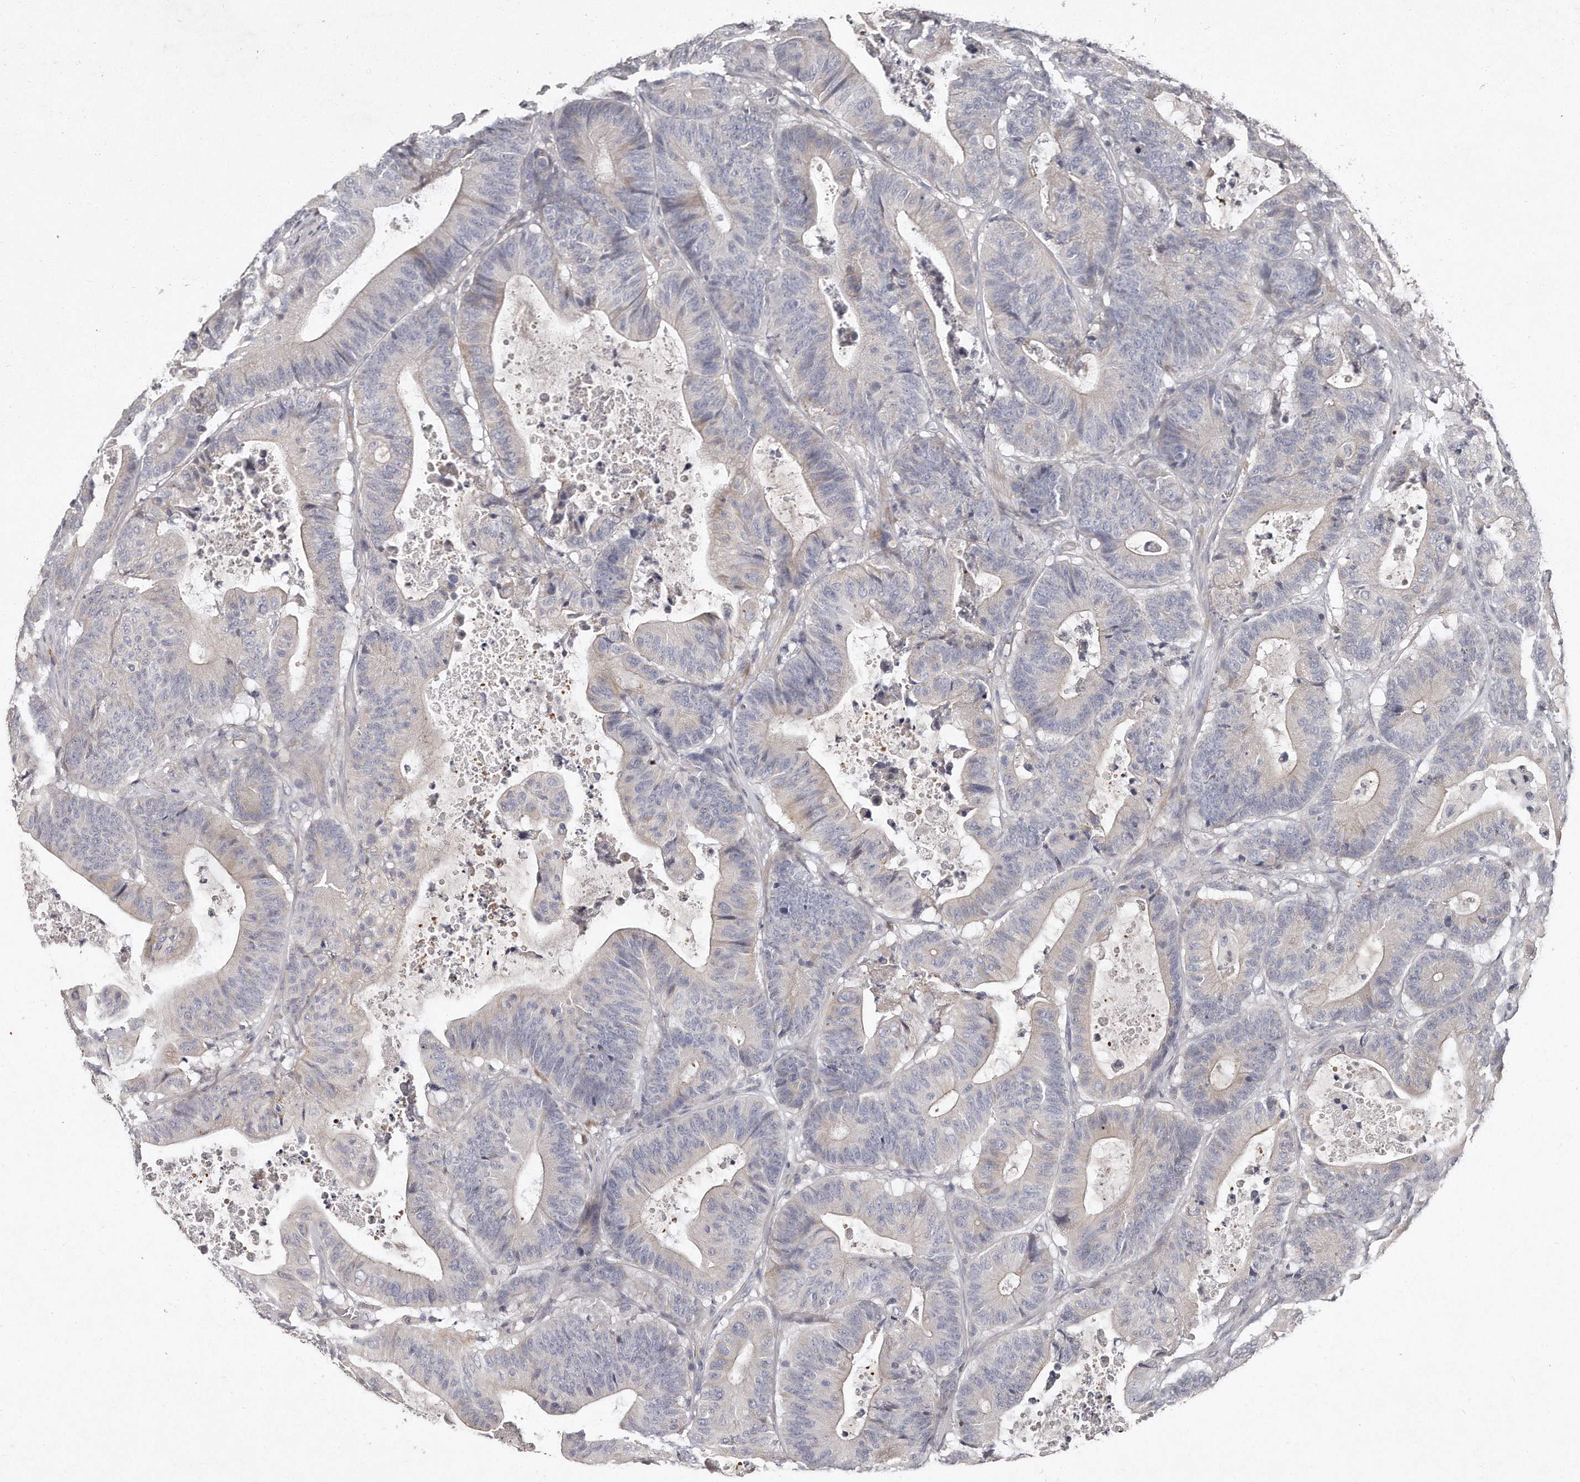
{"staining": {"intensity": "negative", "quantity": "none", "location": "none"}, "tissue": "colorectal cancer", "cell_type": "Tumor cells", "image_type": "cancer", "snomed": [{"axis": "morphology", "description": "Adenocarcinoma, NOS"}, {"axis": "topography", "description": "Colon"}], "caption": "Immunohistochemistry (IHC) of colorectal adenocarcinoma exhibits no positivity in tumor cells.", "gene": "TECR", "patient": {"sex": "female", "age": 84}}